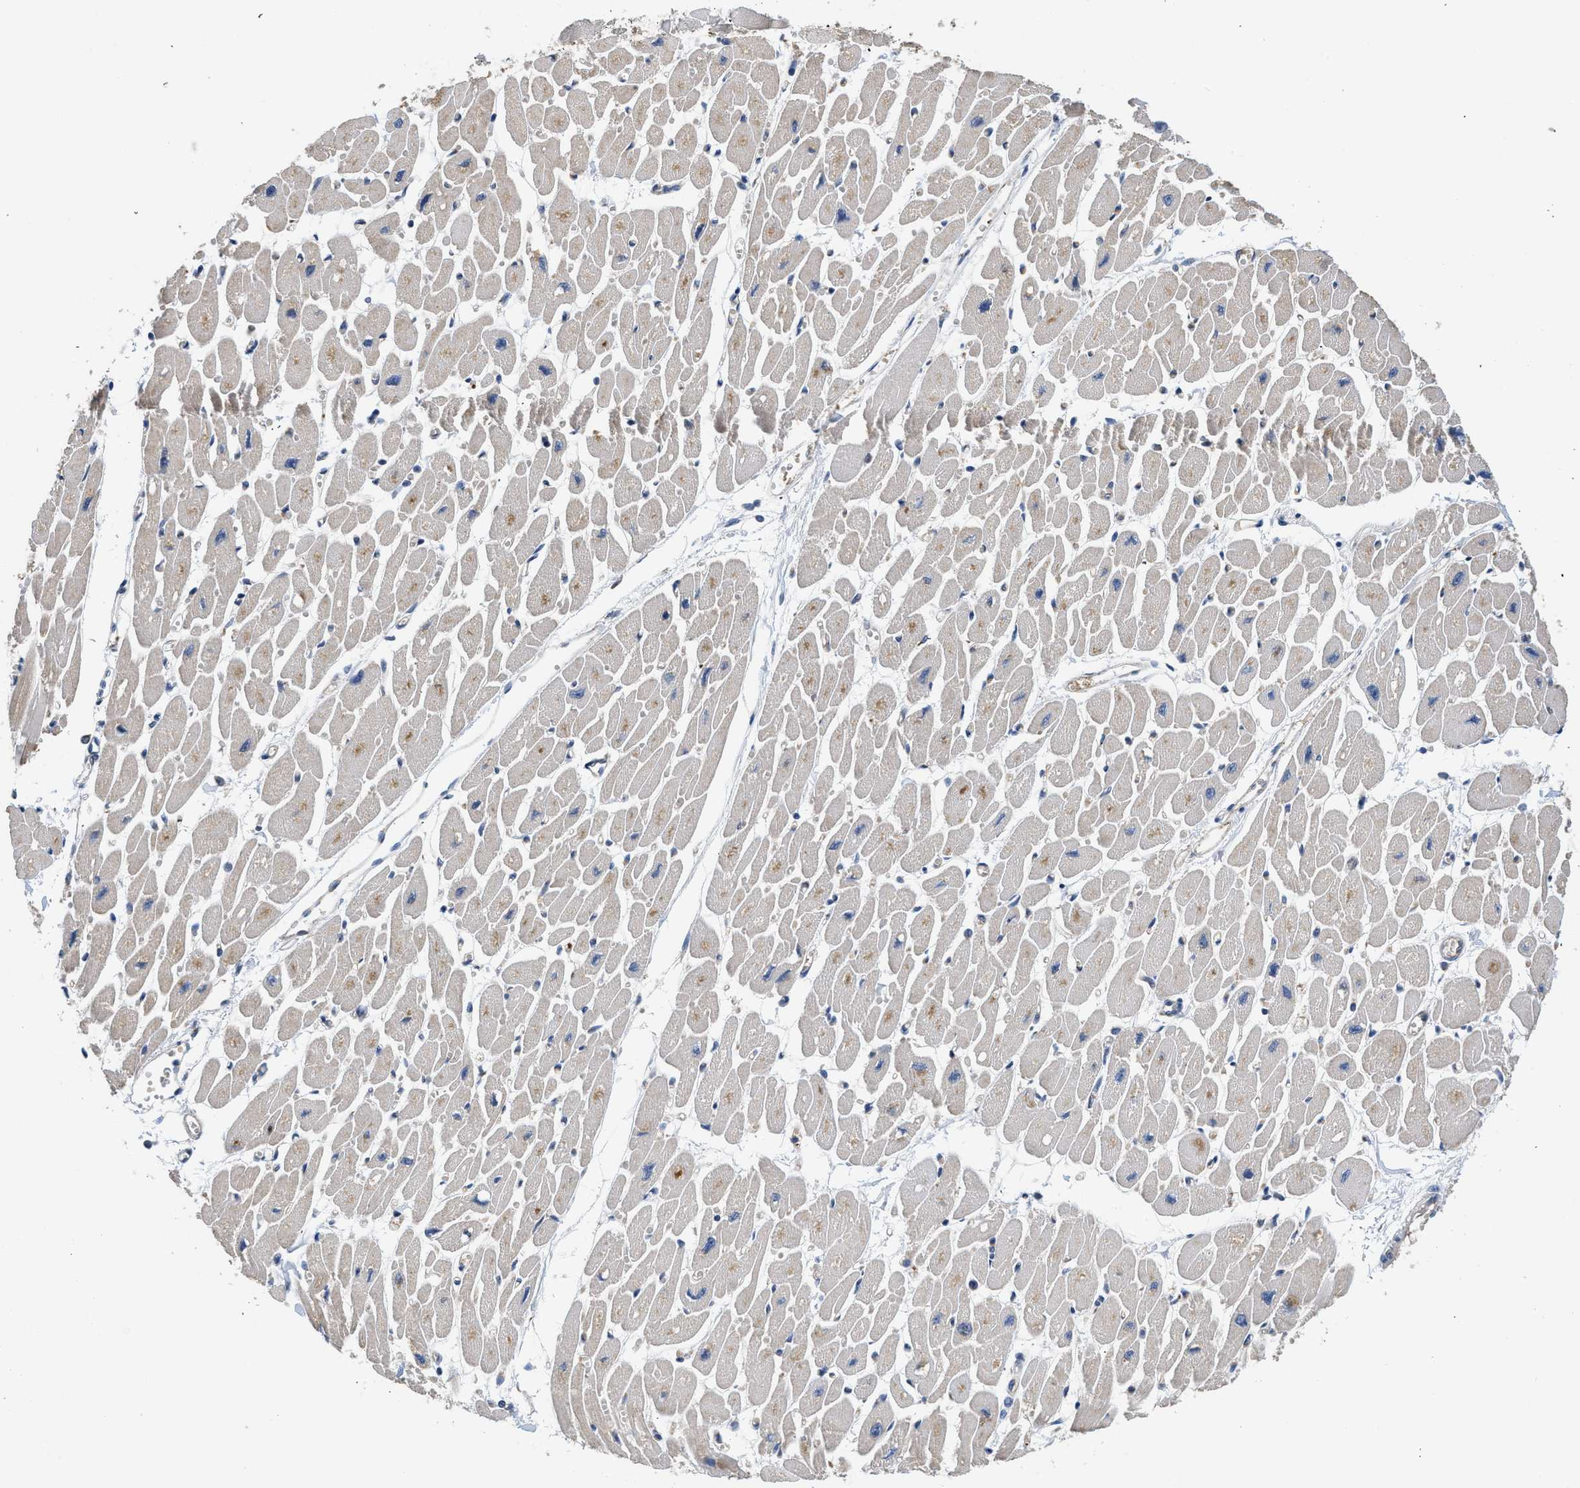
{"staining": {"intensity": "weak", "quantity": "<25%", "location": "cytoplasmic/membranous"}, "tissue": "heart muscle", "cell_type": "Cardiomyocytes", "image_type": "normal", "snomed": [{"axis": "morphology", "description": "Normal tissue, NOS"}, {"axis": "topography", "description": "Heart"}], "caption": "DAB immunohistochemical staining of normal human heart muscle demonstrates no significant expression in cardiomyocytes. (Immunohistochemistry (ihc), brightfield microscopy, high magnification).", "gene": "PIM1", "patient": {"sex": "female", "age": 54}}